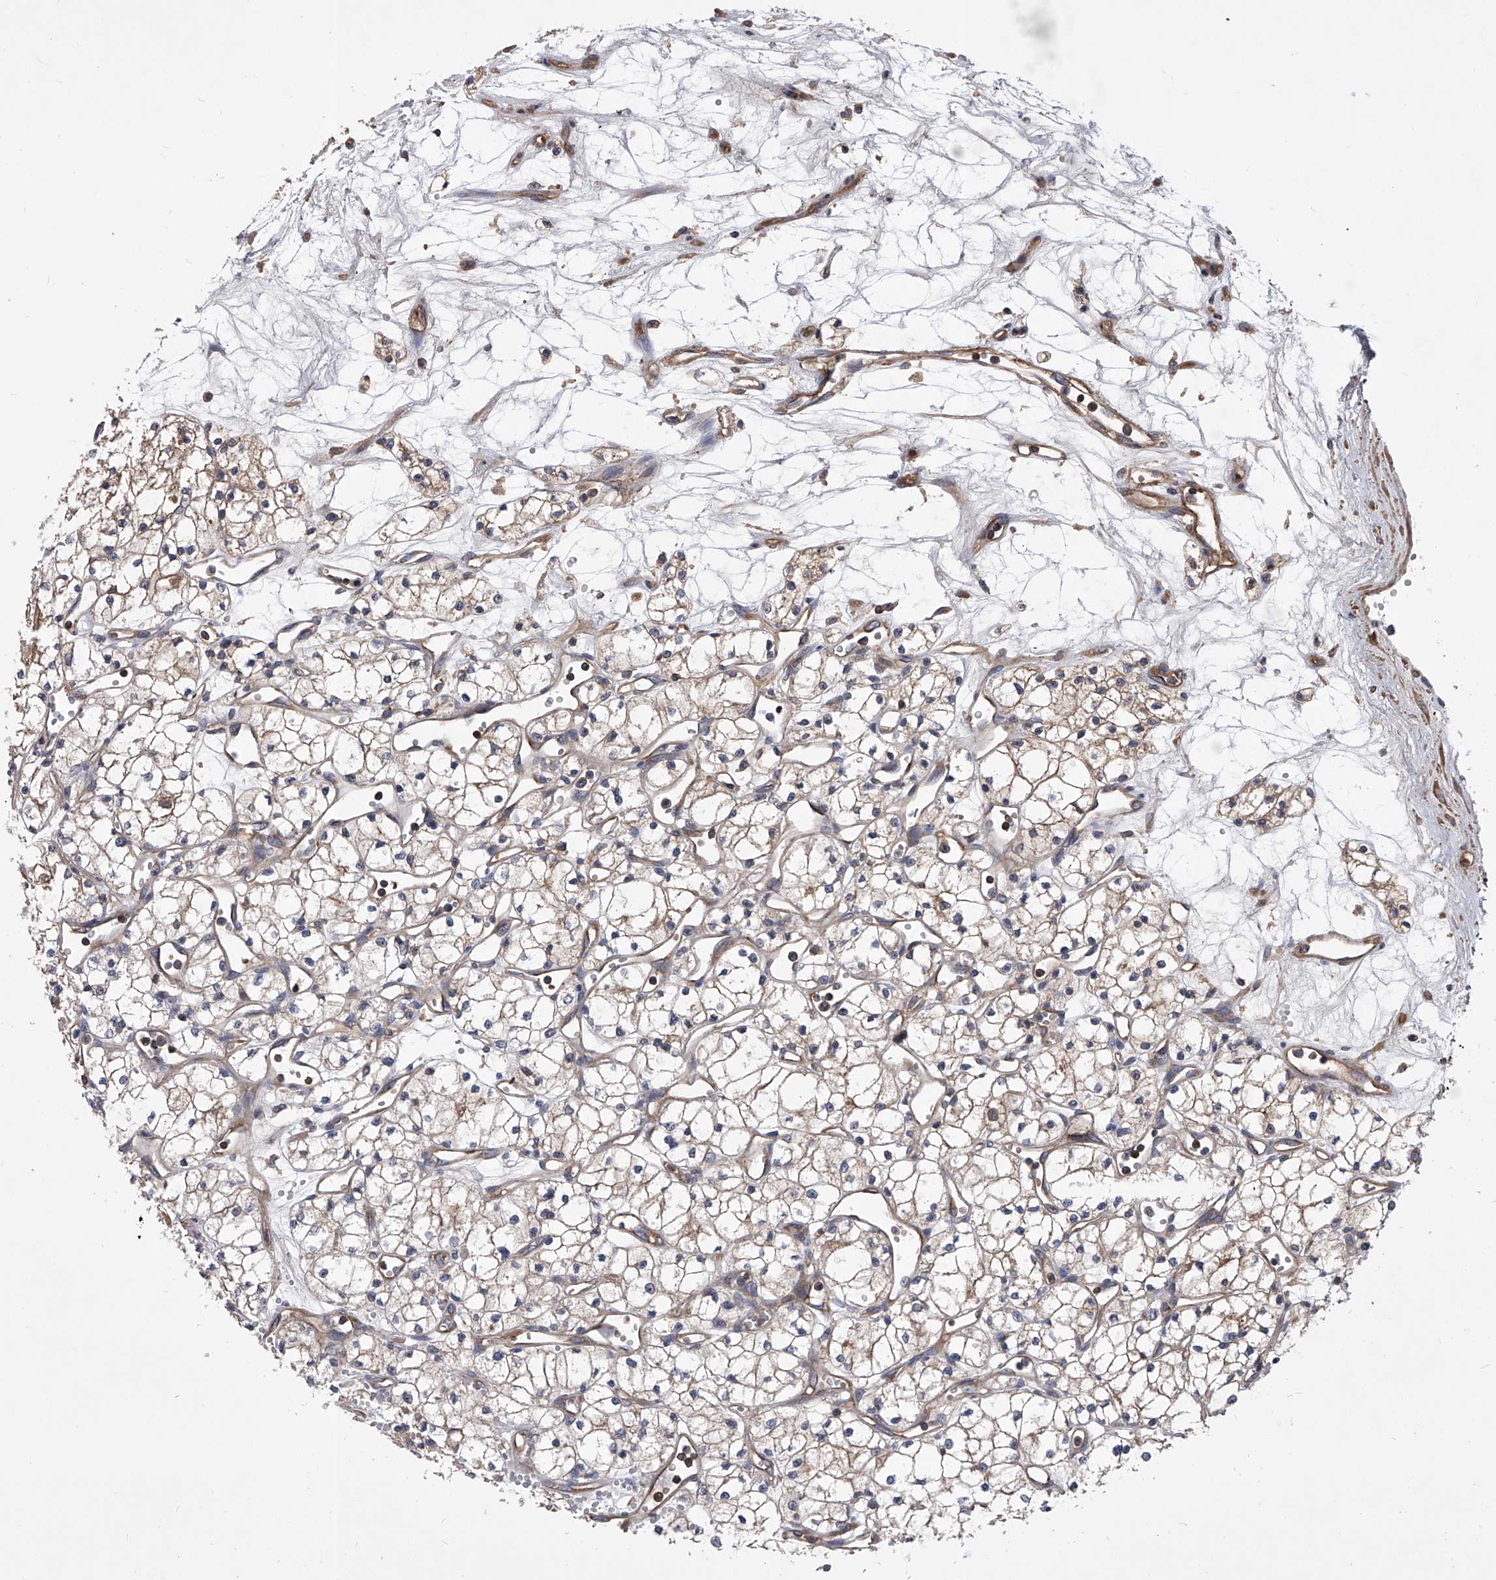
{"staining": {"intensity": "weak", "quantity": ">75%", "location": "cytoplasmic/membranous"}, "tissue": "renal cancer", "cell_type": "Tumor cells", "image_type": "cancer", "snomed": [{"axis": "morphology", "description": "Adenocarcinoma, NOS"}, {"axis": "topography", "description": "Kidney"}], "caption": "Protein expression analysis of renal cancer displays weak cytoplasmic/membranous staining in approximately >75% of tumor cells.", "gene": "CUL7", "patient": {"sex": "male", "age": 59}}